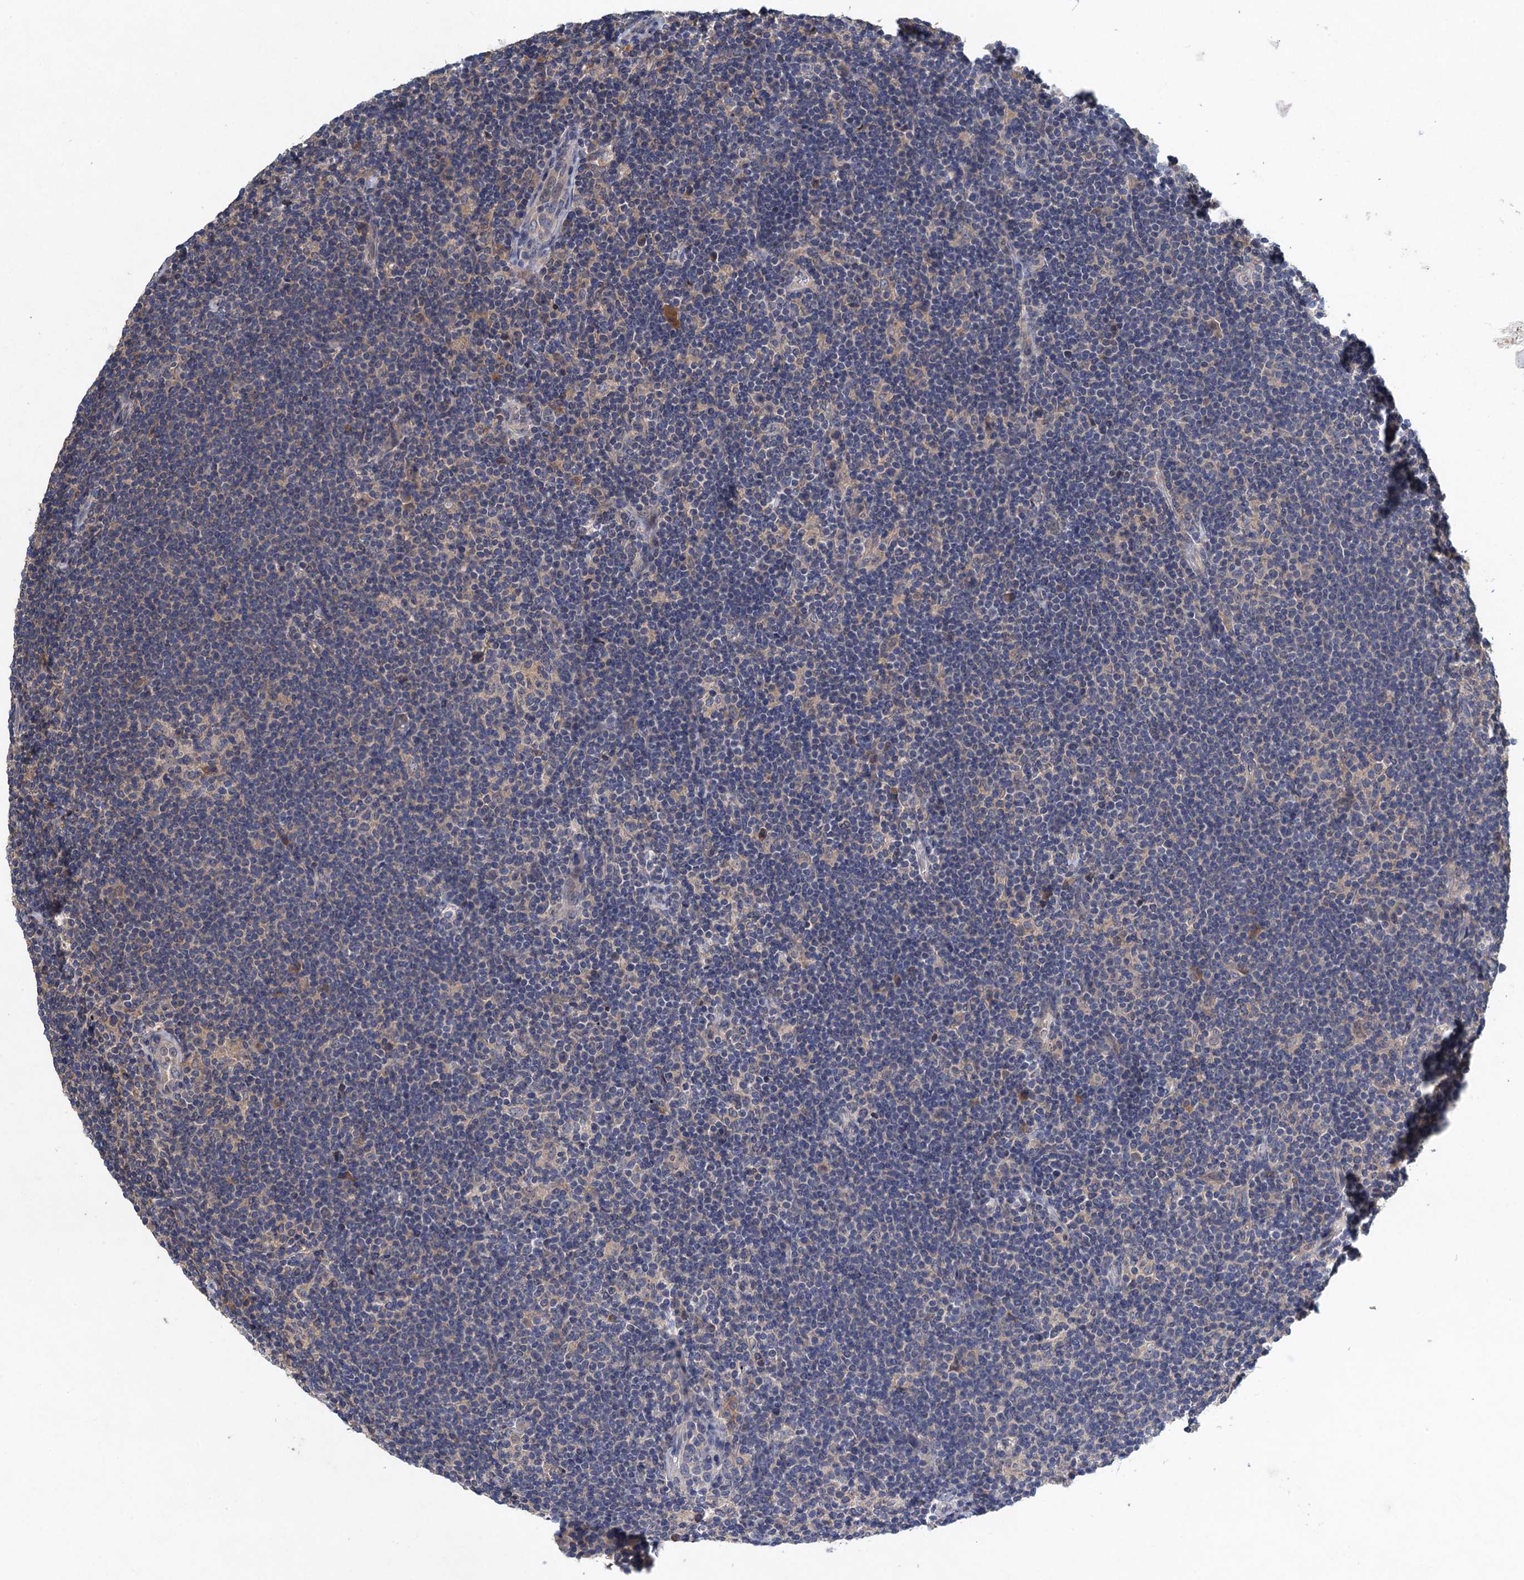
{"staining": {"intensity": "weak", "quantity": "25%-75%", "location": "cytoplasmic/membranous"}, "tissue": "lymphoma", "cell_type": "Tumor cells", "image_type": "cancer", "snomed": [{"axis": "morphology", "description": "Hodgkin's disease, NOS"}, {"axis": "topography", "description": "Lymph node"}], "caption": "Protein positivity by immunohistochemistry shows weak cytoplasmic/membranous expression in approximately 25%-75% of tumor cells in Hodgkin's disease.", "gene": "CNTN5", "patient": {"sex": "female", "age": 57}}